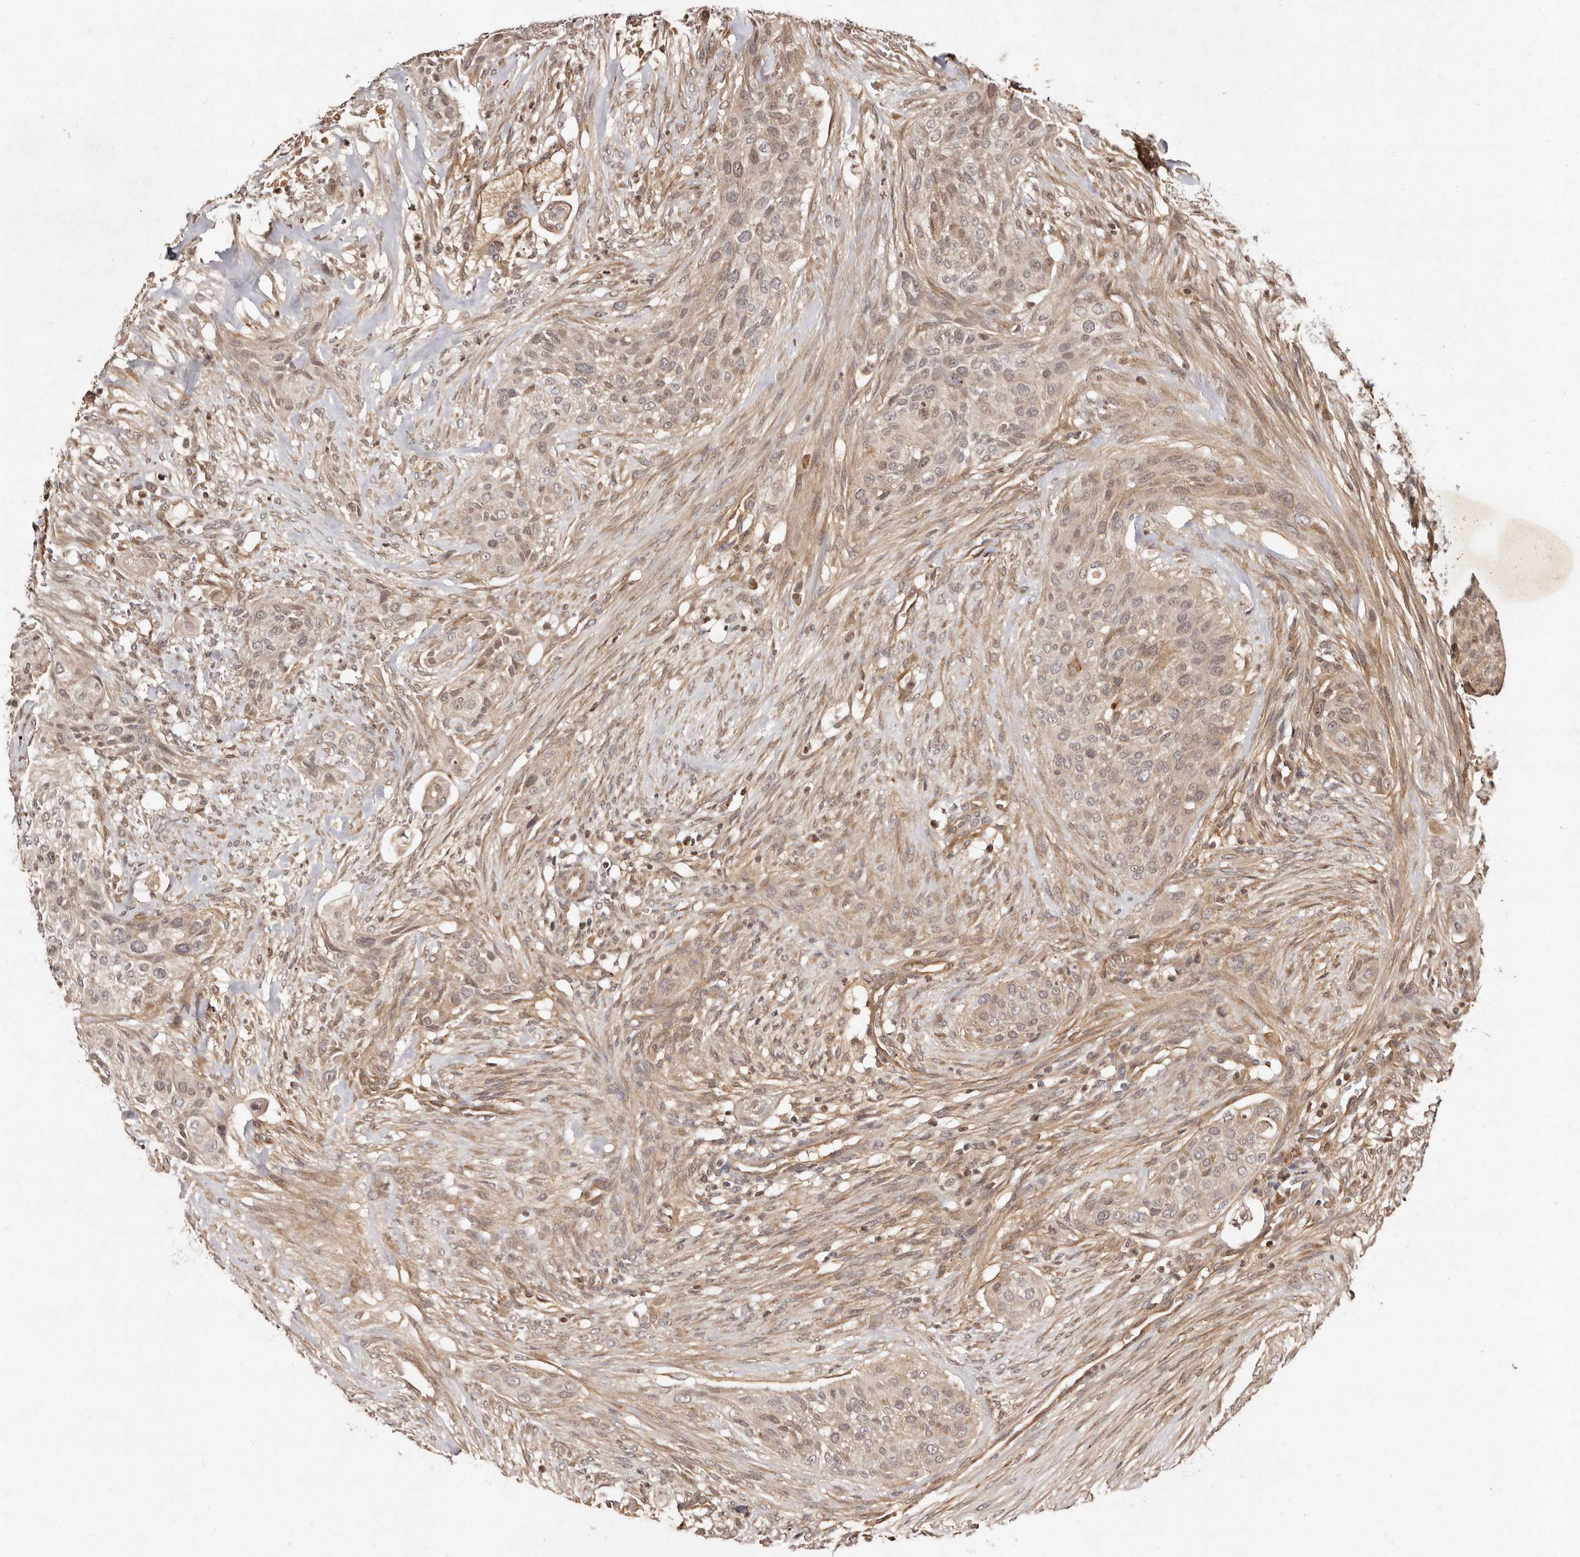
{"staining": {"intensity": "weak", "quantity": ">75%", "location": "cytoplasmic/membranous,nuclear"}, "tissue": "urothelial cancer", "cell_type": "Tumor cells", "image_type": "cancer", "snomed": [{"axis": "morphology", "description": "Urothelial carcinoma, High grade"}, {"axis": "topography", "description": "Urinary bladder"}], "caption": "The image shows immunohistochemical staining of urothelial cancer. There is weak cytoplasmic/membranous and nuclear staining is seen in approximately >75% of tumor cells.", "gene": "LCORL", "patient": {"sex": "male", "age": 35}}